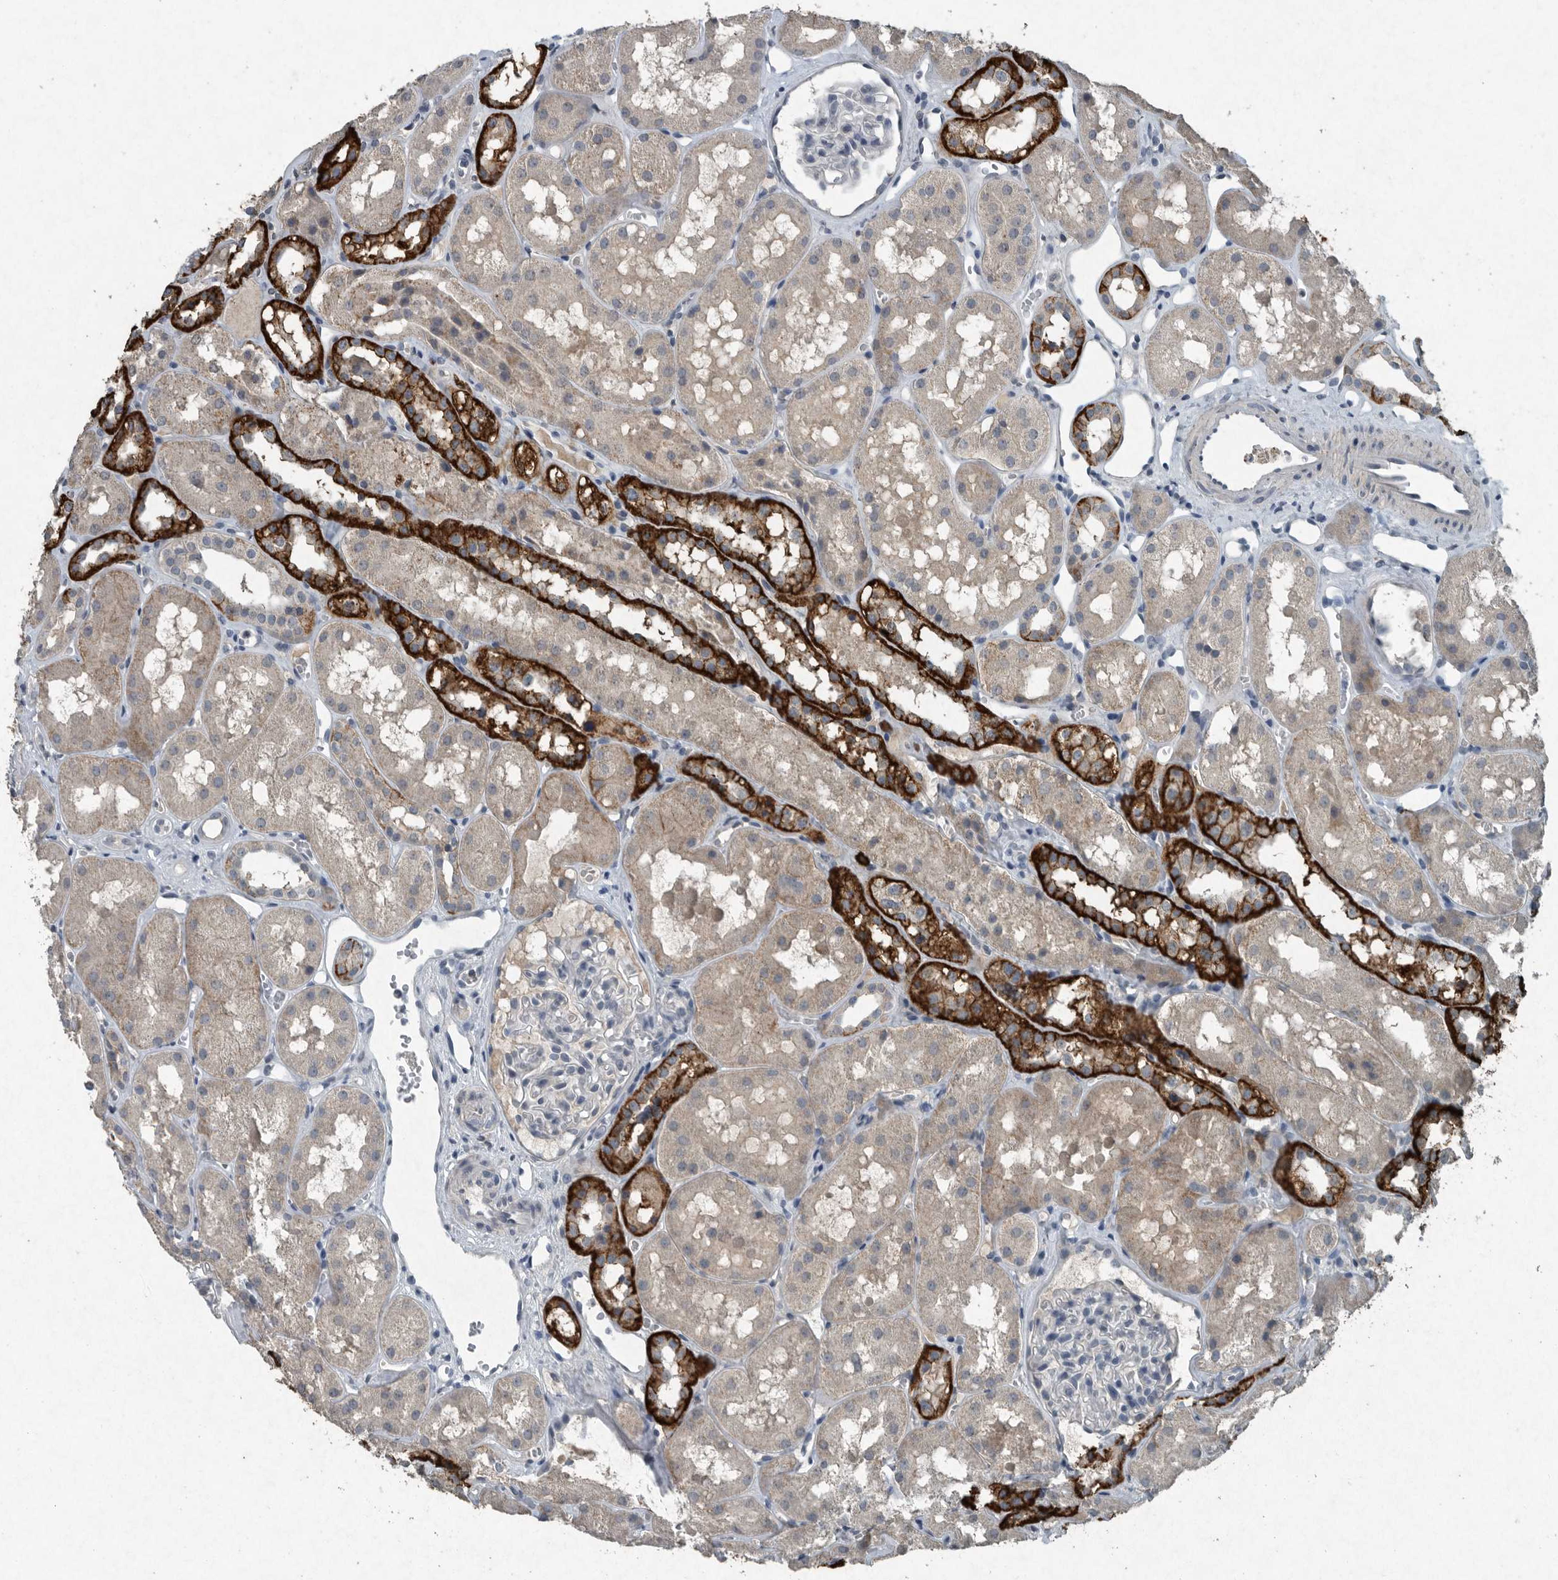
{"staining": {"intensity": "negative", "quantity": "none", "location": "none"}, "tissue": "kidney", "cell_type": "Cells in glomeruli", "image_type": "normal", "snomed": [{"axis": "morphology", "description": "Normal tissue, NOS"}, {"axis": "topography", "description": "Kidney"}], "caption": "Cells in glomeruli are negative for protein expression in normal human kidney. Brightfield microscopy of immunohistochemistry (IHC) stained with DAB (3,3'-diaminobenzidine) (brown) and hematoxylin (blue), captured at high magnification.", "gene": "IL20", "patient": {"sex": "male", "age": 16}}